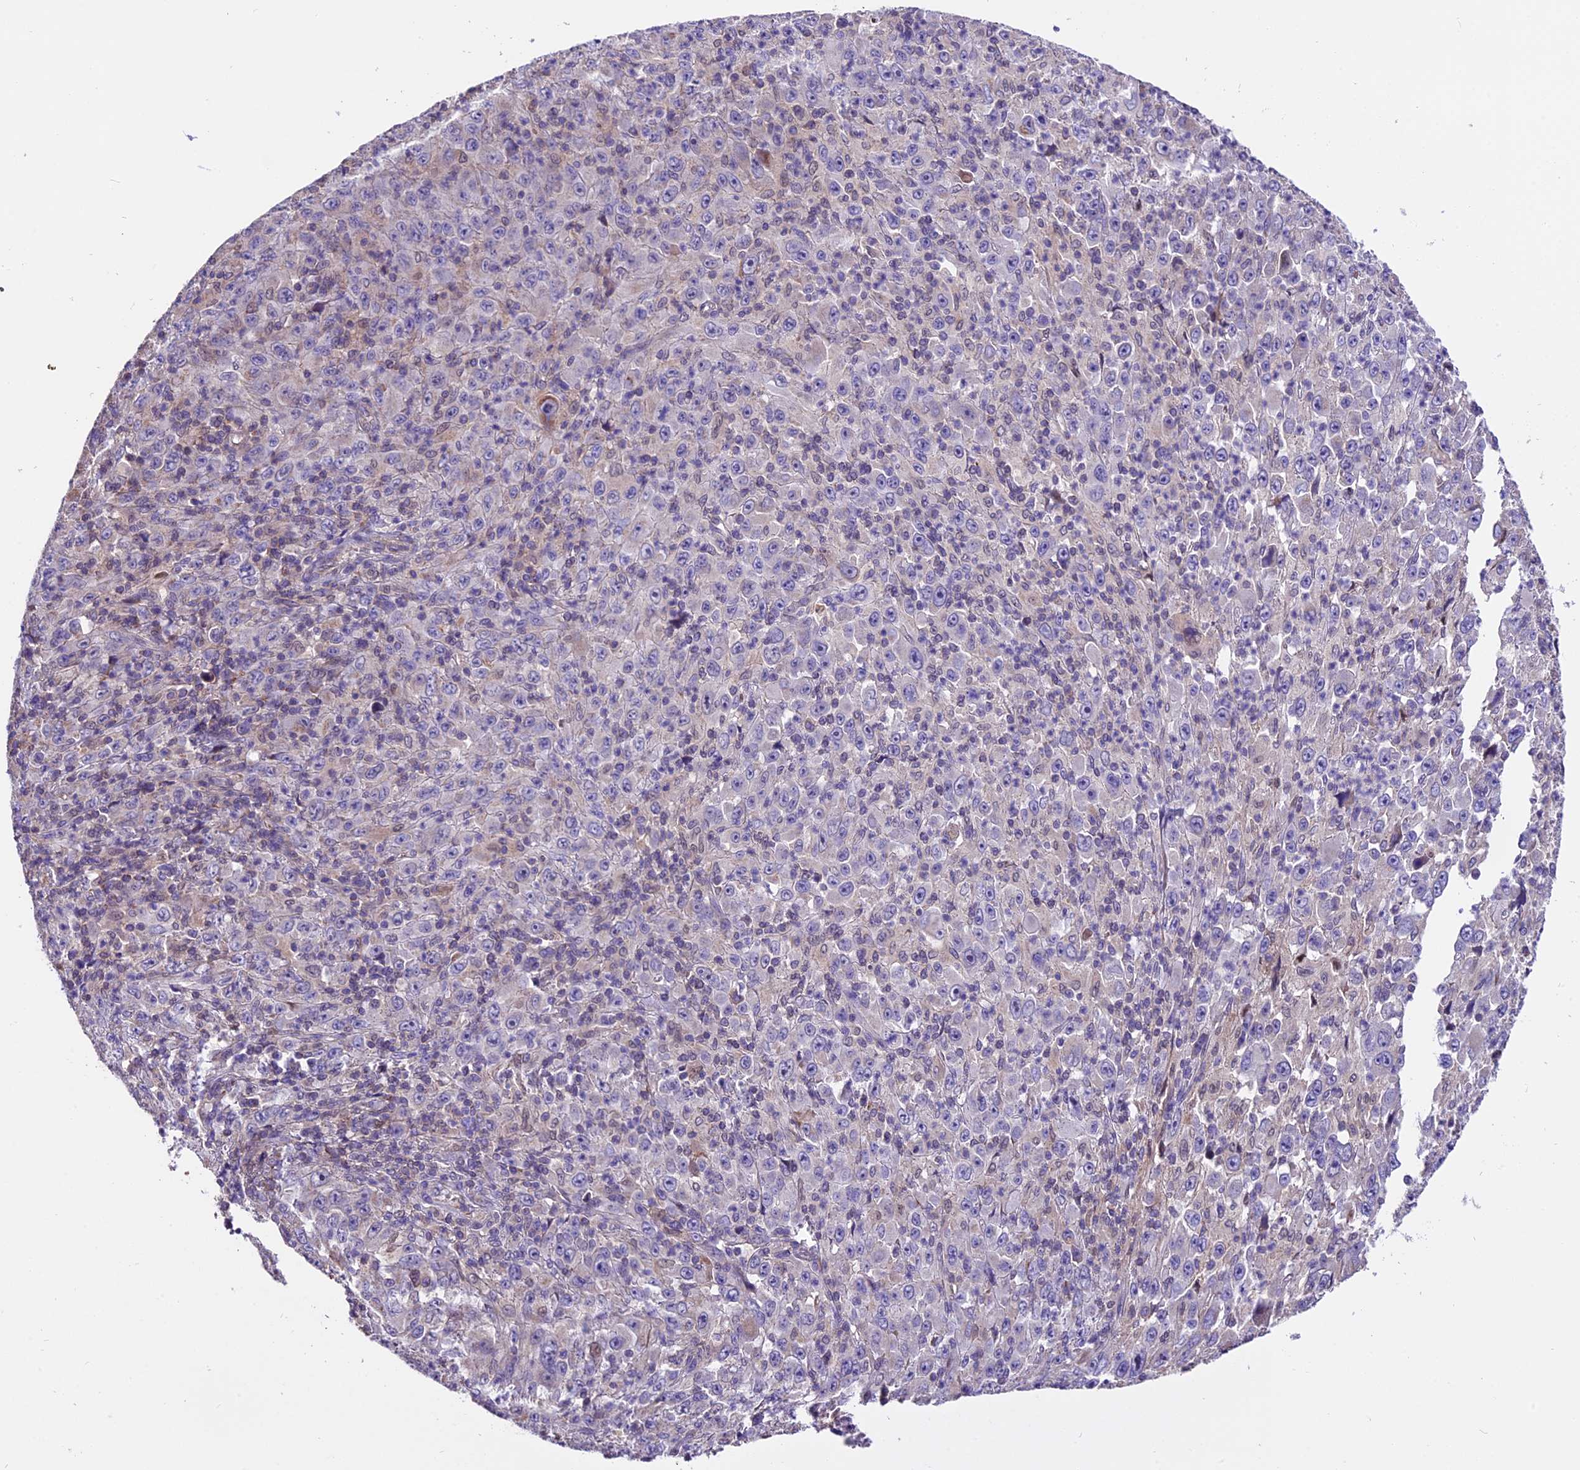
{"staining": {"intensity": "negative", "quantity": "none", "location": "none"}, "tissue": "melanoma", "cell_type": "Tumor cells", "image_type": "cancer", "snomed": [{"axis": "morphology", "description": "Malignant melanoma, Metastatic site"}, {"axis": "topography", "description": "Skin"}], "caption": "Image shows no protein positivity in tumor cells of melanoma tissue.", "gene": "DDX28", "patient": {"sex": "female", "age": 56}}